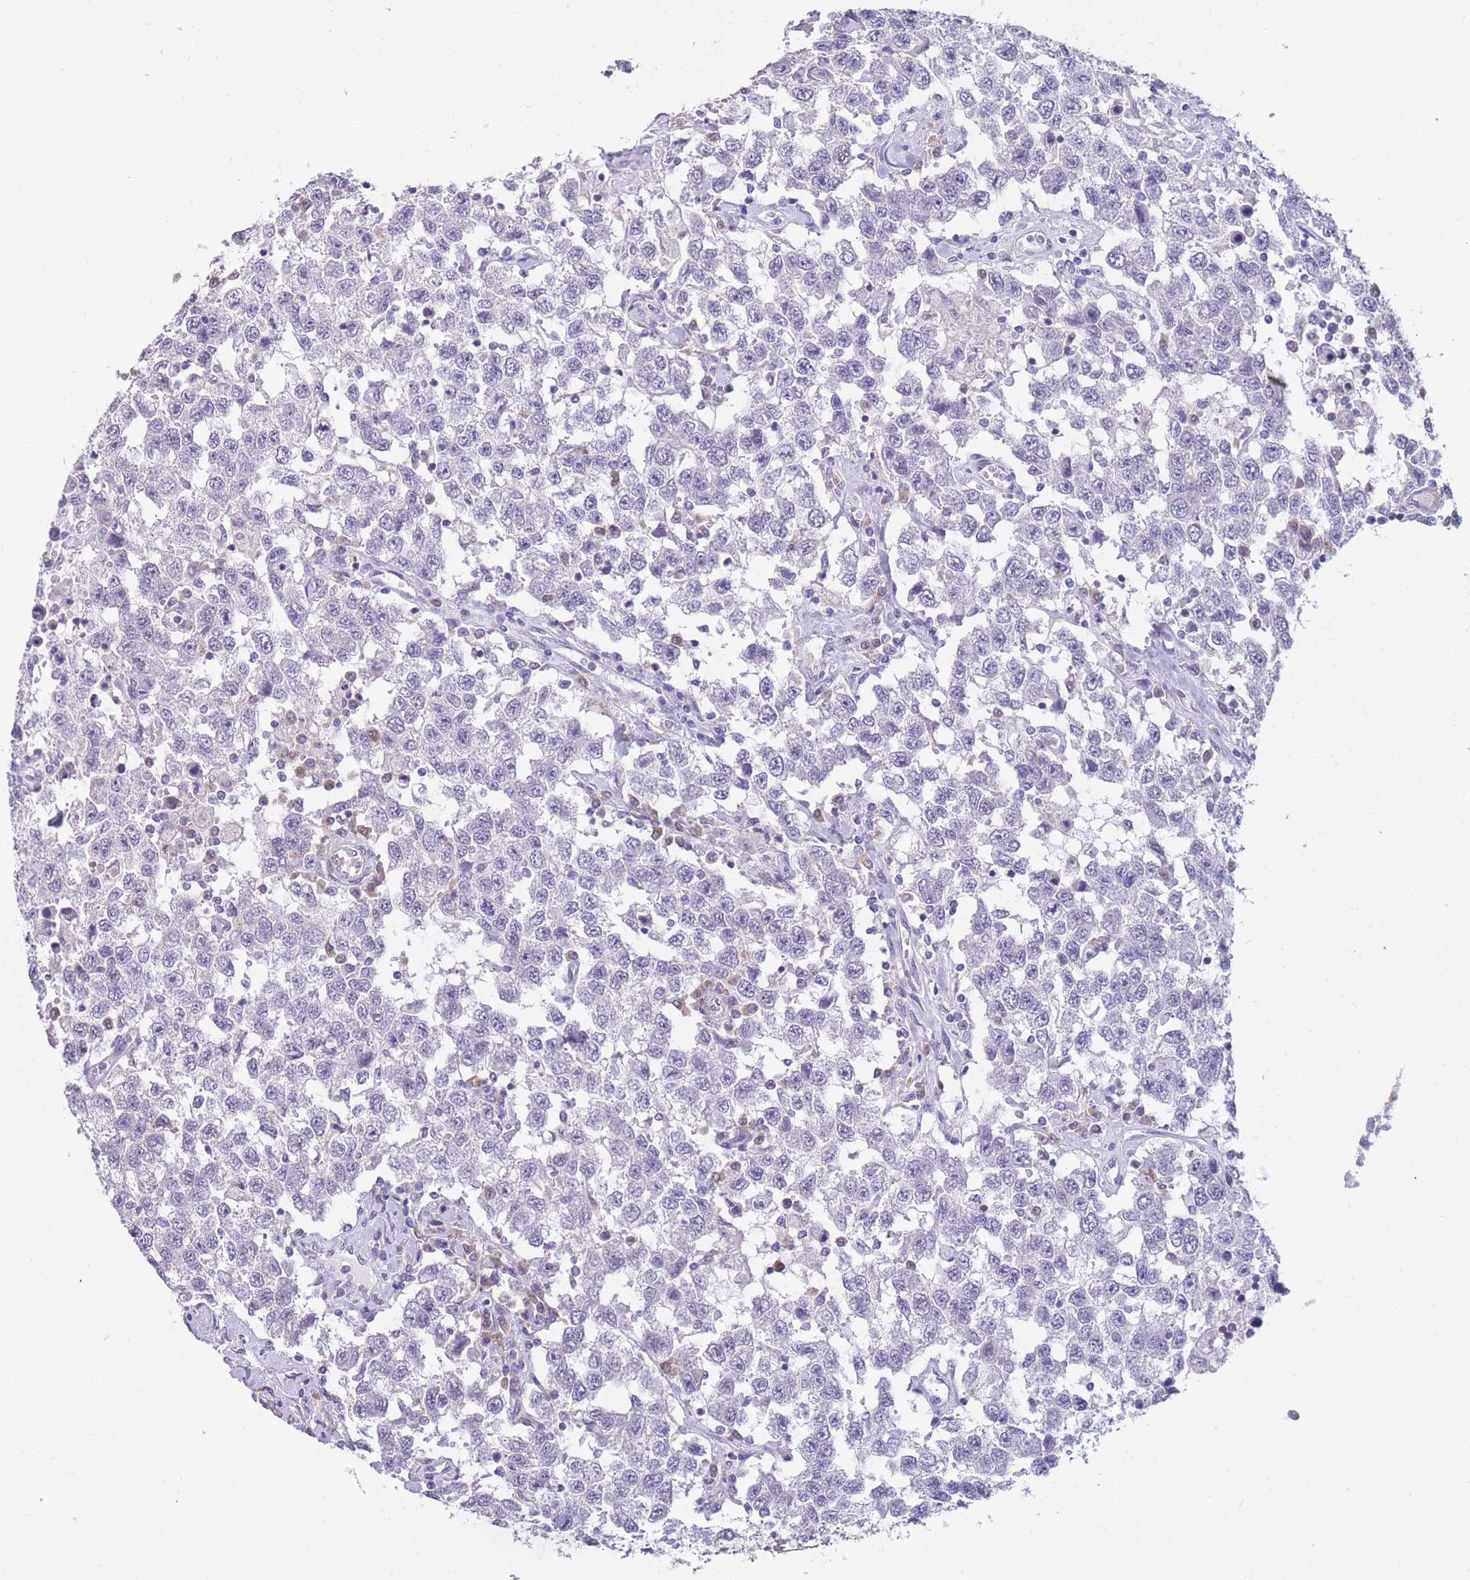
{"staining": {"intensity": "negative", "quantity": "none", "location": "none"}, "tissue": "testis cancer", "cell_type": "Tumor cells", "image_type": "cancer", "snomed": [{"axis": "morphology", "description": "Seminoma, NOS"}, {"axis": "topography", "description": "Testis"}], "caption": "Tumor cells show no significant positivity in testis seminoma. The staining was performed using DAB (3,3'-diaminobenzidine) to visualize the protein expression in brown, while the nuclei were stained in blue with hematoxylin (Magnification: 20x).", "gene": "MRI1", "patient": {"sex": "male", "age": 41}}